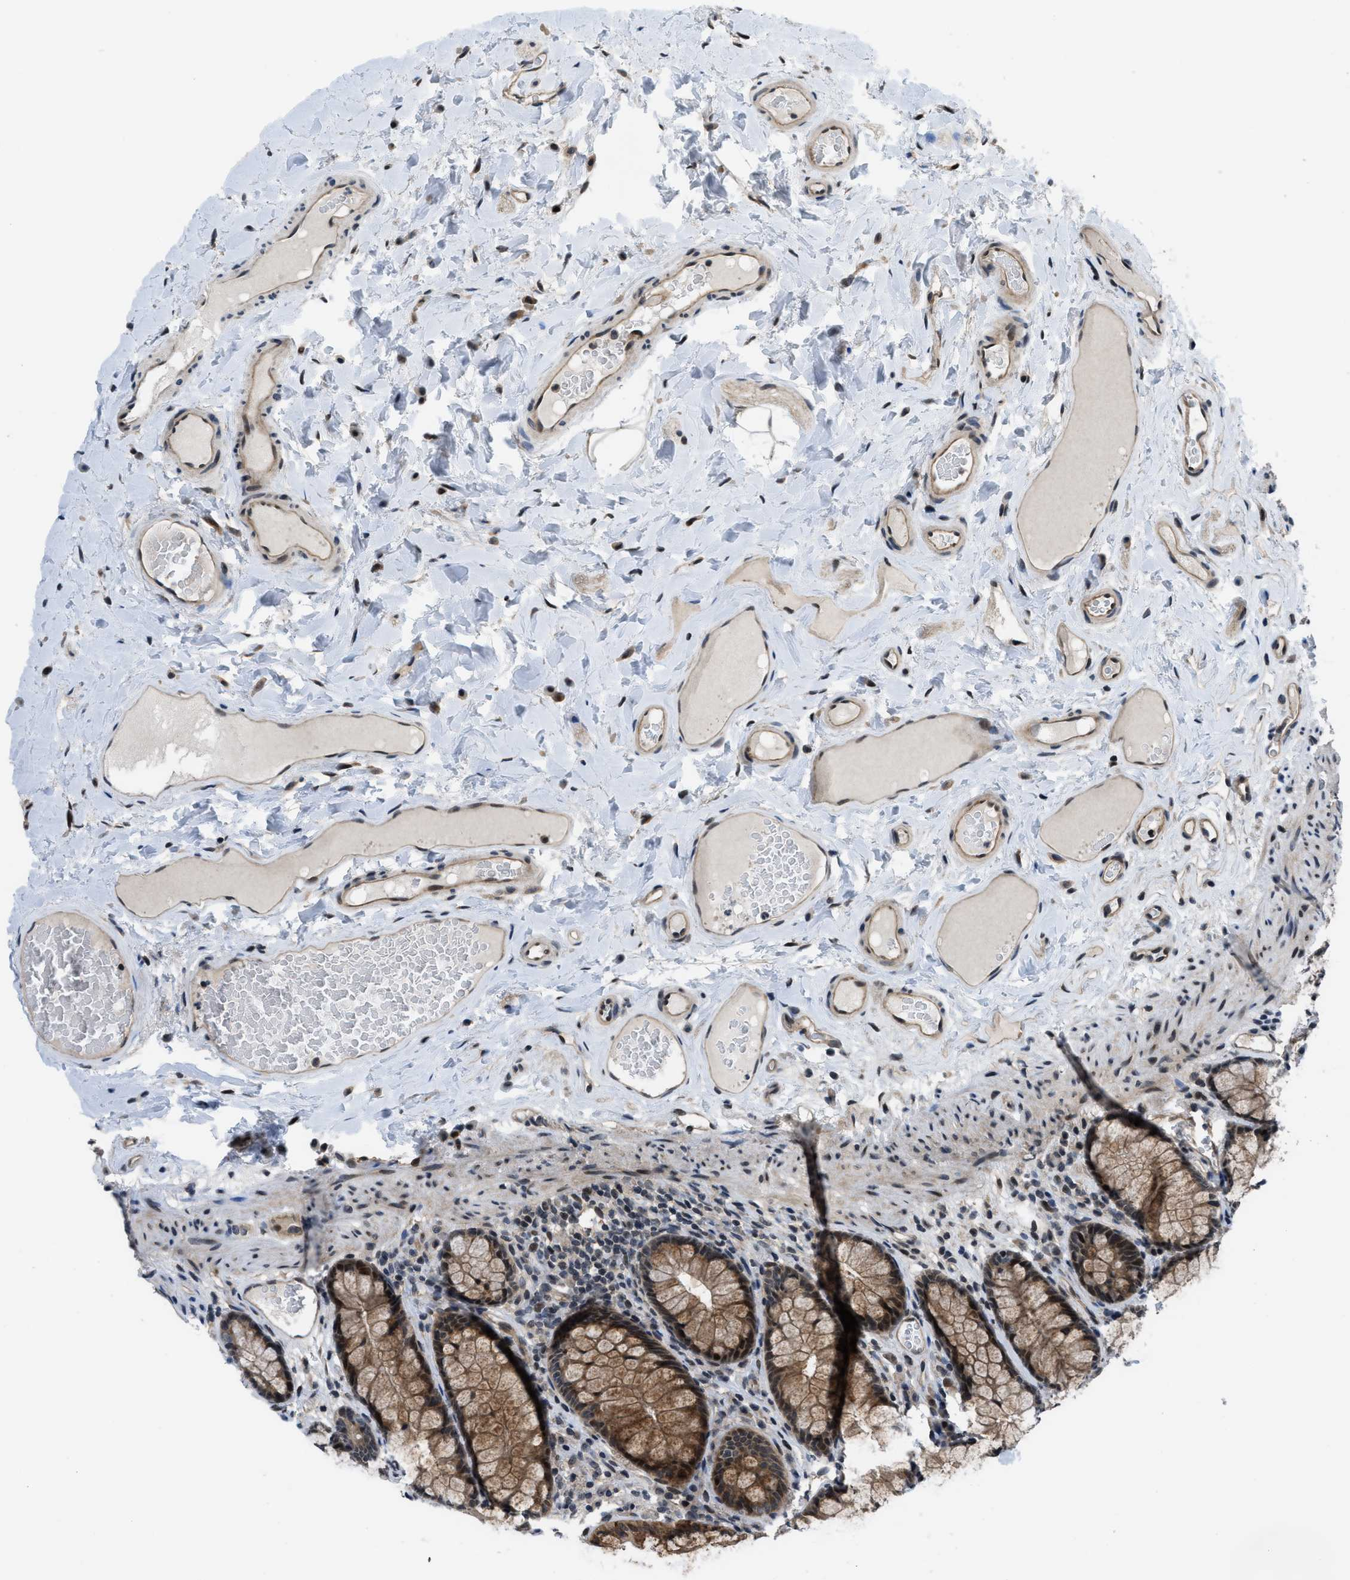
{"staining": {"intensity": "weak", "quantity": ">75%", "location": "cytoplasmic/membranous,nuclear"}, "tissue": "colon", "cell_type": "Endothelial cells", "image_type": "normal", "snomed": [{"axis": "morphology", "description": "Normal tissue, NOS"}, {"axis": "topography", "description": "Colon"}], "caption": "Human colon stained with a protein marker displays weak staining in endothelial cells.", "gene": "SETD5", "patient": {"sex": "female", "age": 55}}